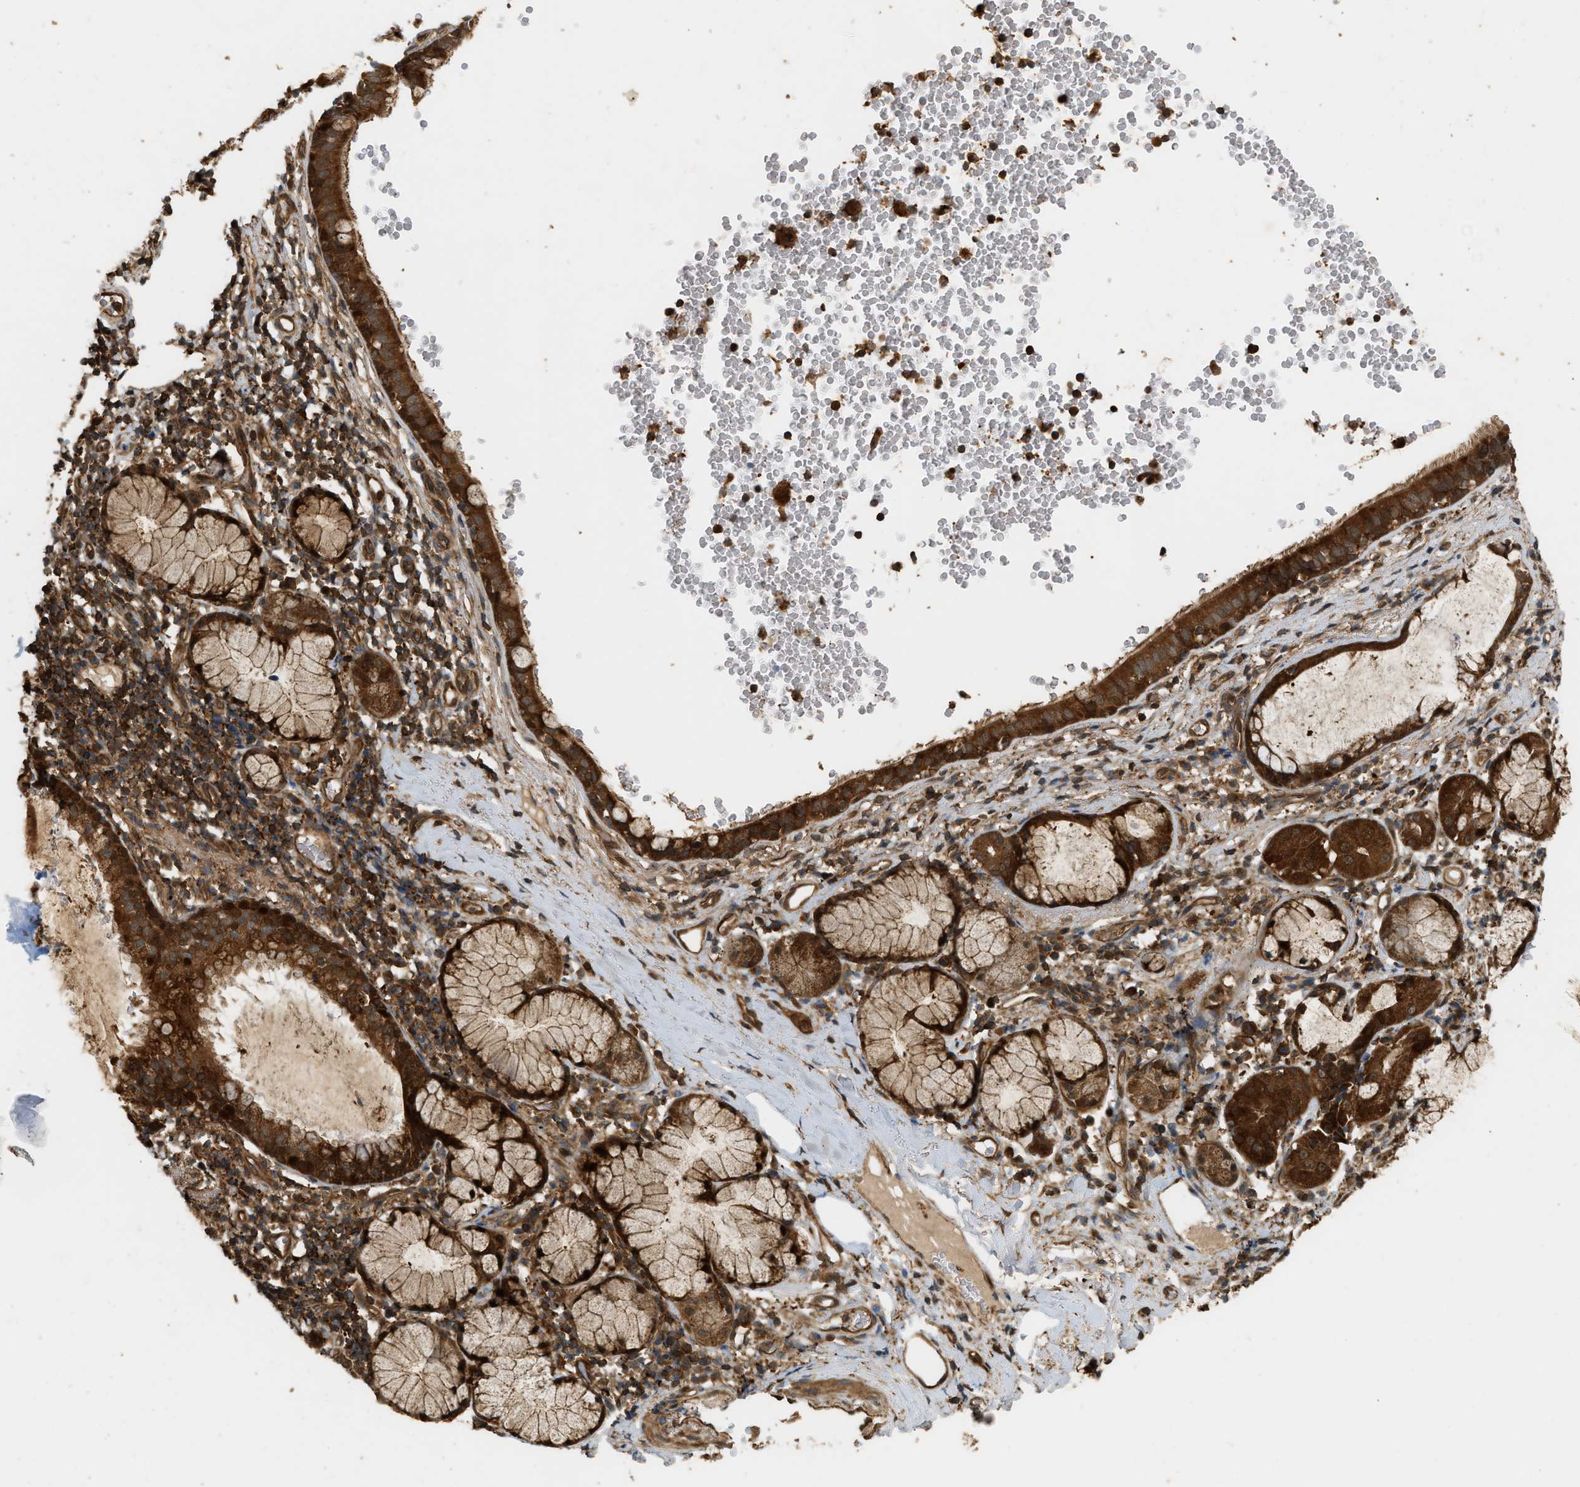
{"staining": {"intensity": "strong", "quantity": ">75%", "location": "cytoplasmic/membranous"}, "tissue": "bronchus", "cell_type": "Respiratory epithelial cells", "image_type": "normal", "snomed": [{"axis": "morphology", "description": "Normal tissue, NOS"}, {"axis": "morphology", "description": "Inflammation, NOS"}, {"axis": "topography", "description": "Cartilage tissue"}, {"axis": "topography", "description": "Bronchus"}], "caption": "Immunohistochemical staining of benign bronchus exhibits strong cytoplasmic/membranous protein positivity in approximately >75% of respiratory epithelial cells.", "gene": "ENSG00000282218", "patient": {"sex": "male", "age": 77}}